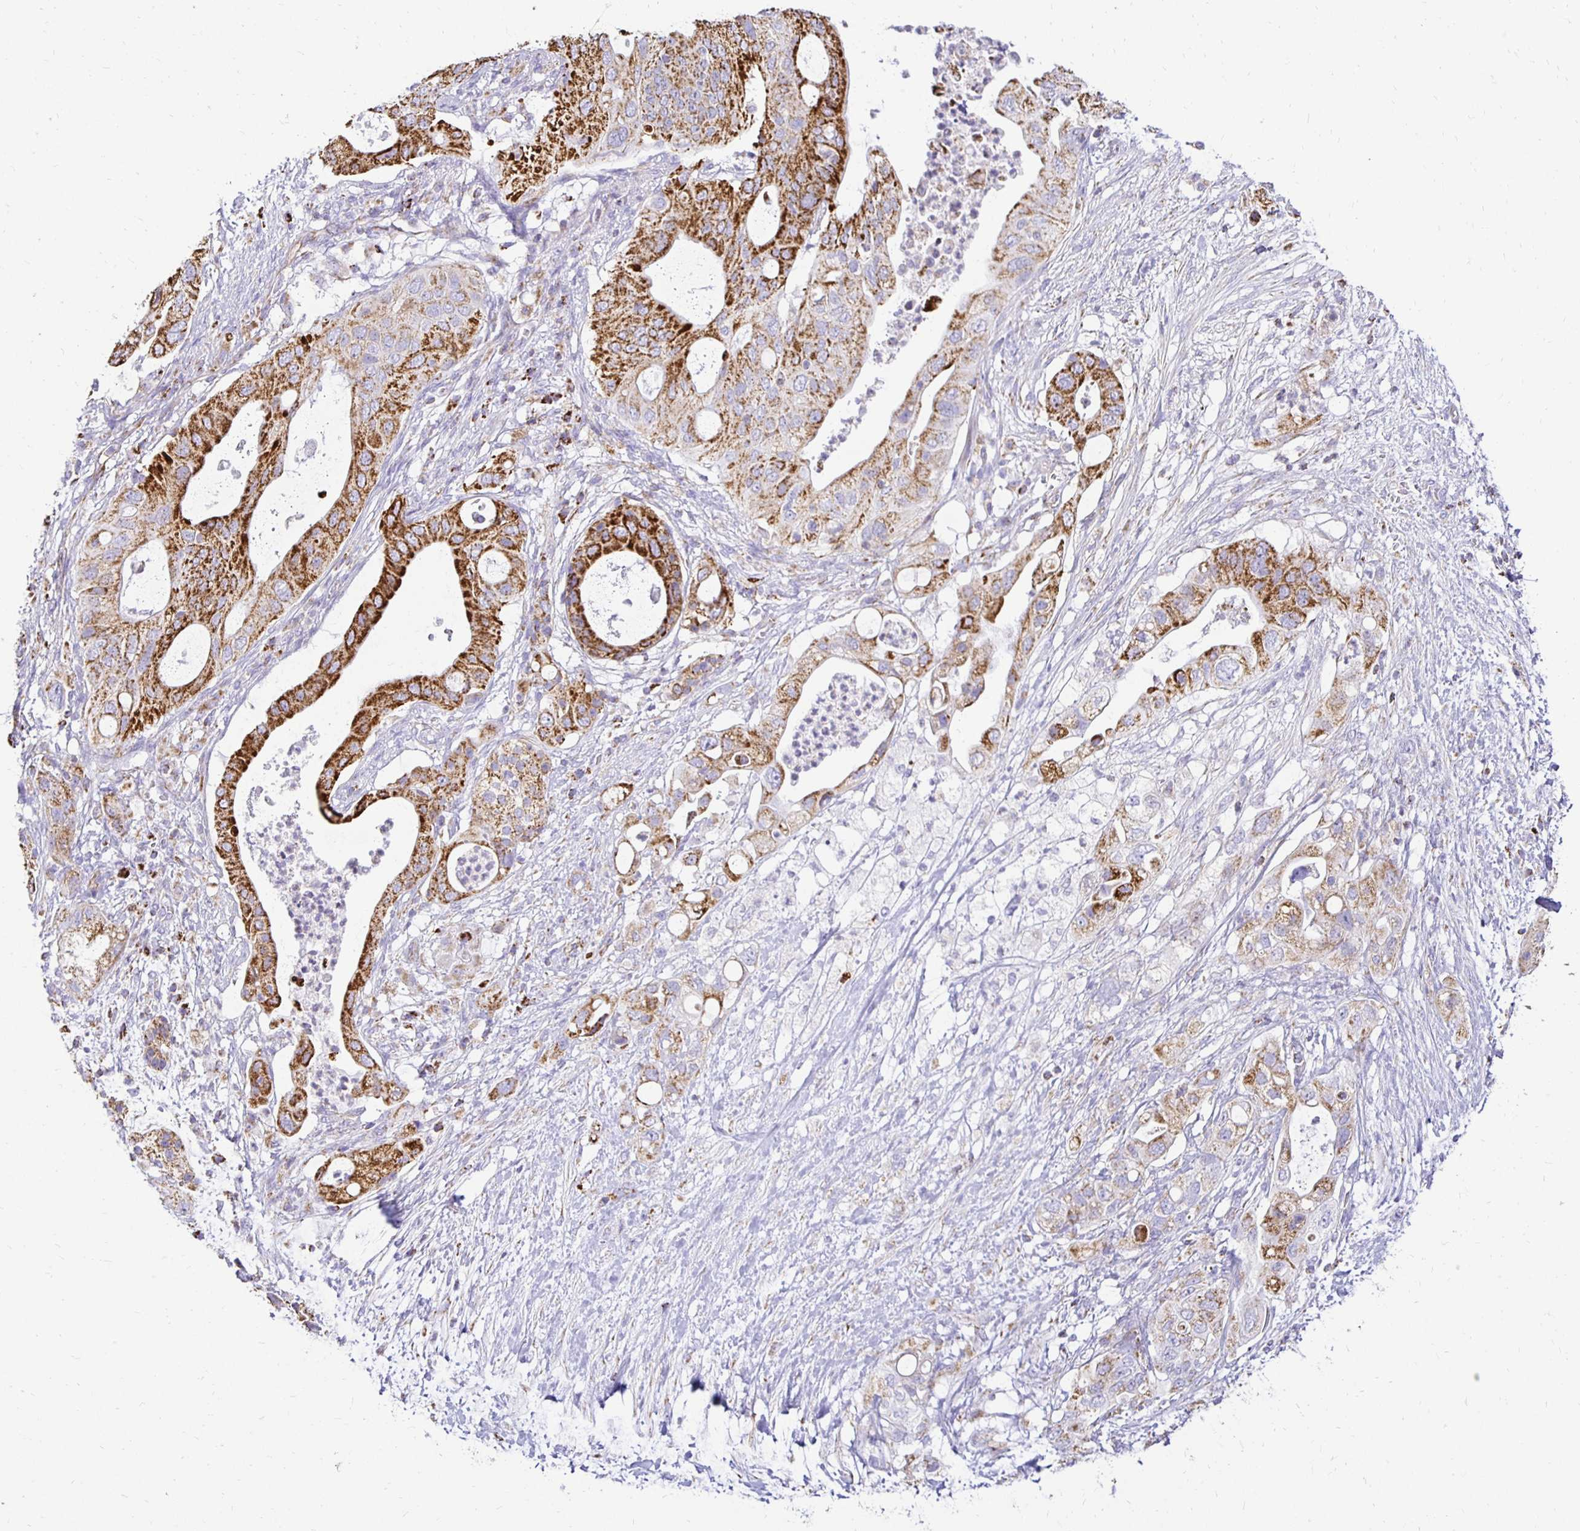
{"staining": {"intensity": "strong", "quantity": ">75%", "location": "cytoplasmic/membranous"}, "tissue": "pancreatic cancer", "cell_type": "Tumor cells", "image_type": "cancer", "snomed": [{"axis": "morphology", "description": "Adenocarcinoma, NOS"}, {"axis": "topography", "description": "Pancreas"}], "caption": "Pancreatic adenocarcinoma tissue exhibits strong cytoplasmic/membranous positivity in about >75% of tumor cells, visualized by immunohistochemistry.", "gene": "PLAAT2", "patient": {"sex": "female", "age": 72}}